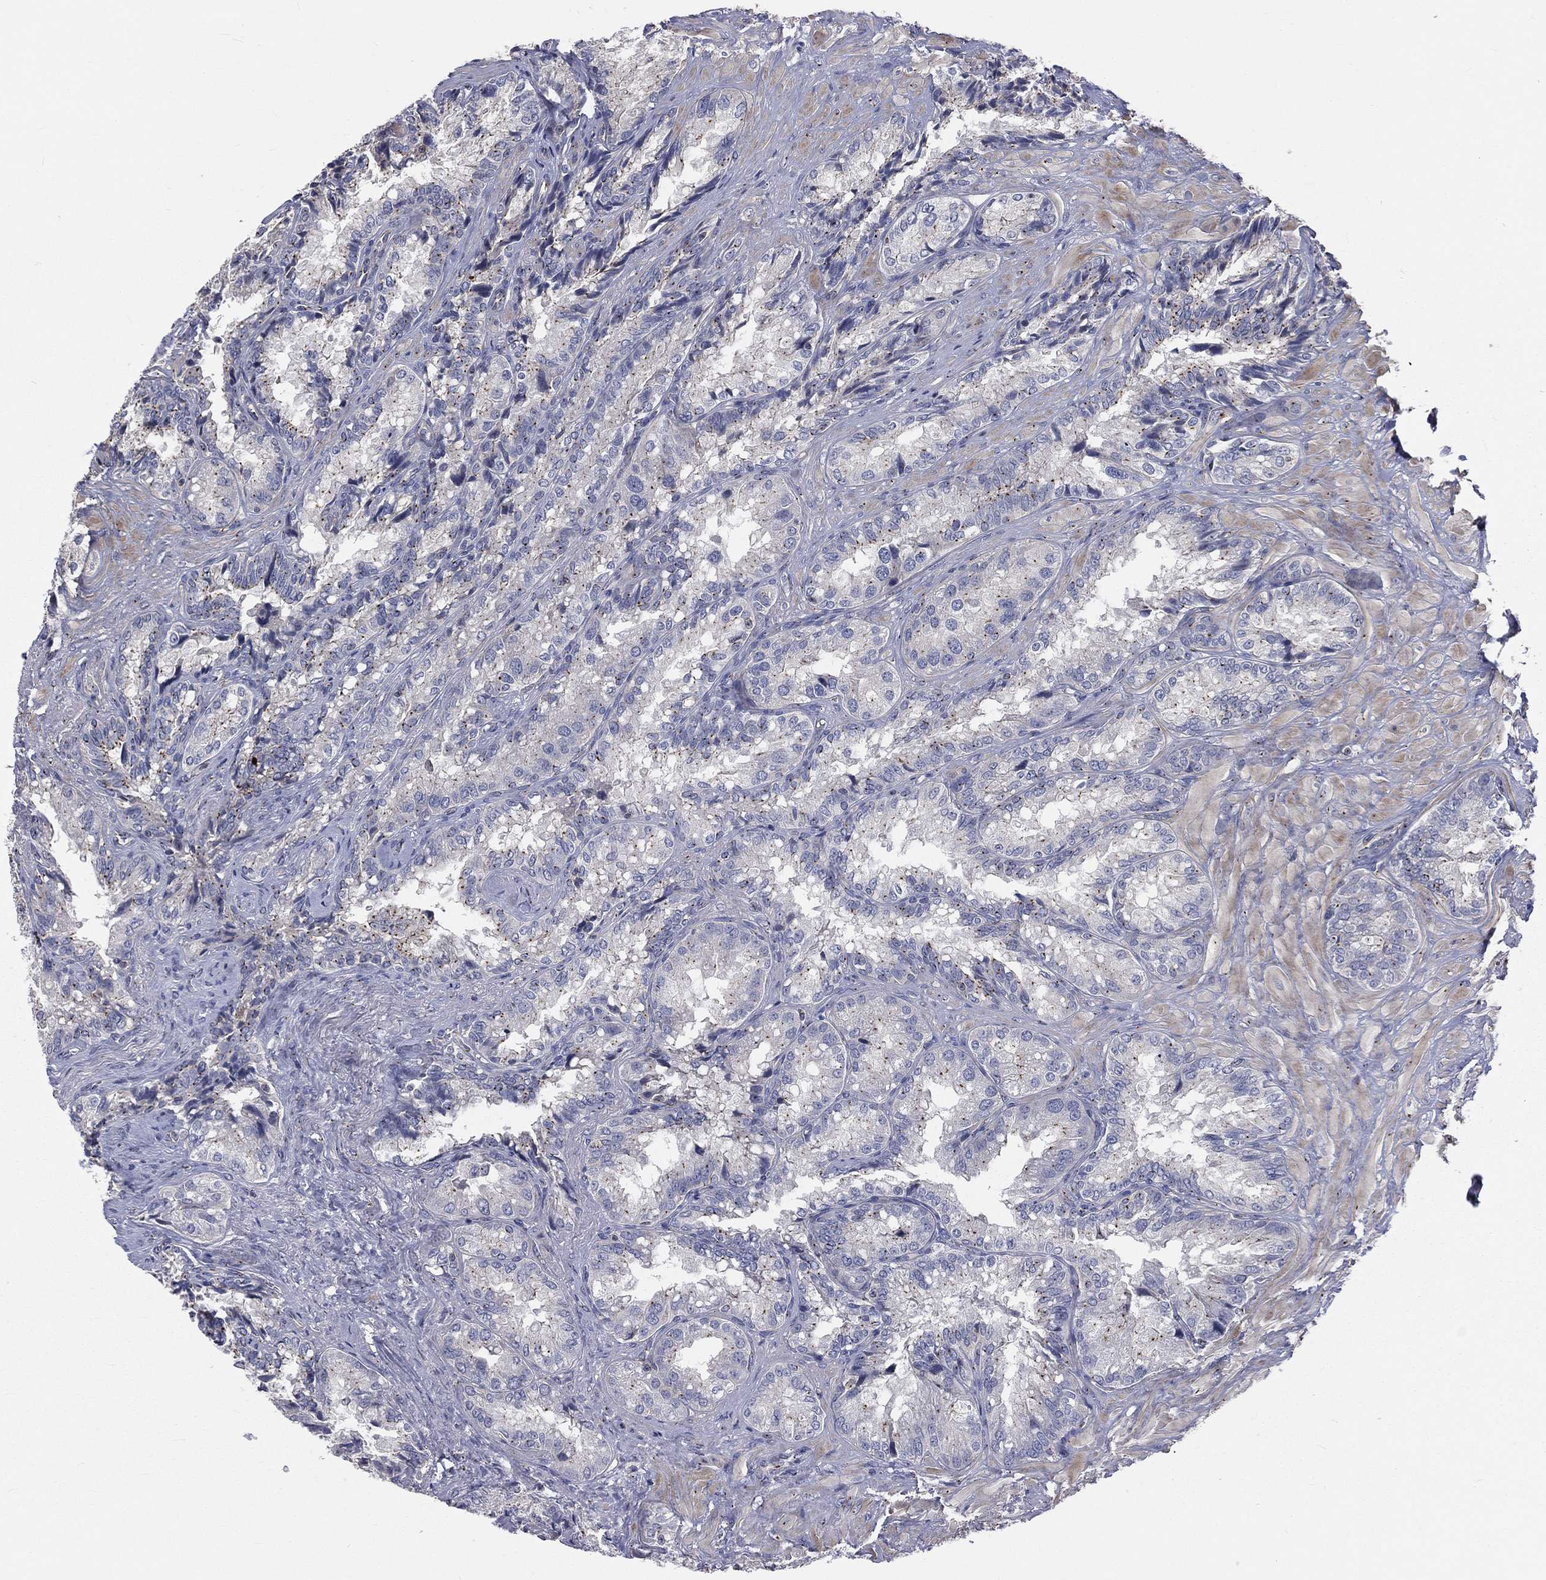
{"staining": {"intensity": "moderate", "quantity": ">75%", "location": "cytoplasmic/membranous"}, "tissue": "seminal vesicle", "cell_type": "Glandular cells", "image_type": "normal", "snomed": [{"axis": "morphology", "description": "Normal tissue, NOS"}, {"axis": "topography", "description": "Seminal veicle"}], "caption": "Glandular cells display medium levels of moderate cytoplasmic/membranous staining in approximately >75% of cells in benign human seminal vesicle.", "gene": "CROCC", "patient": {"sex": "male", "age": 68}}